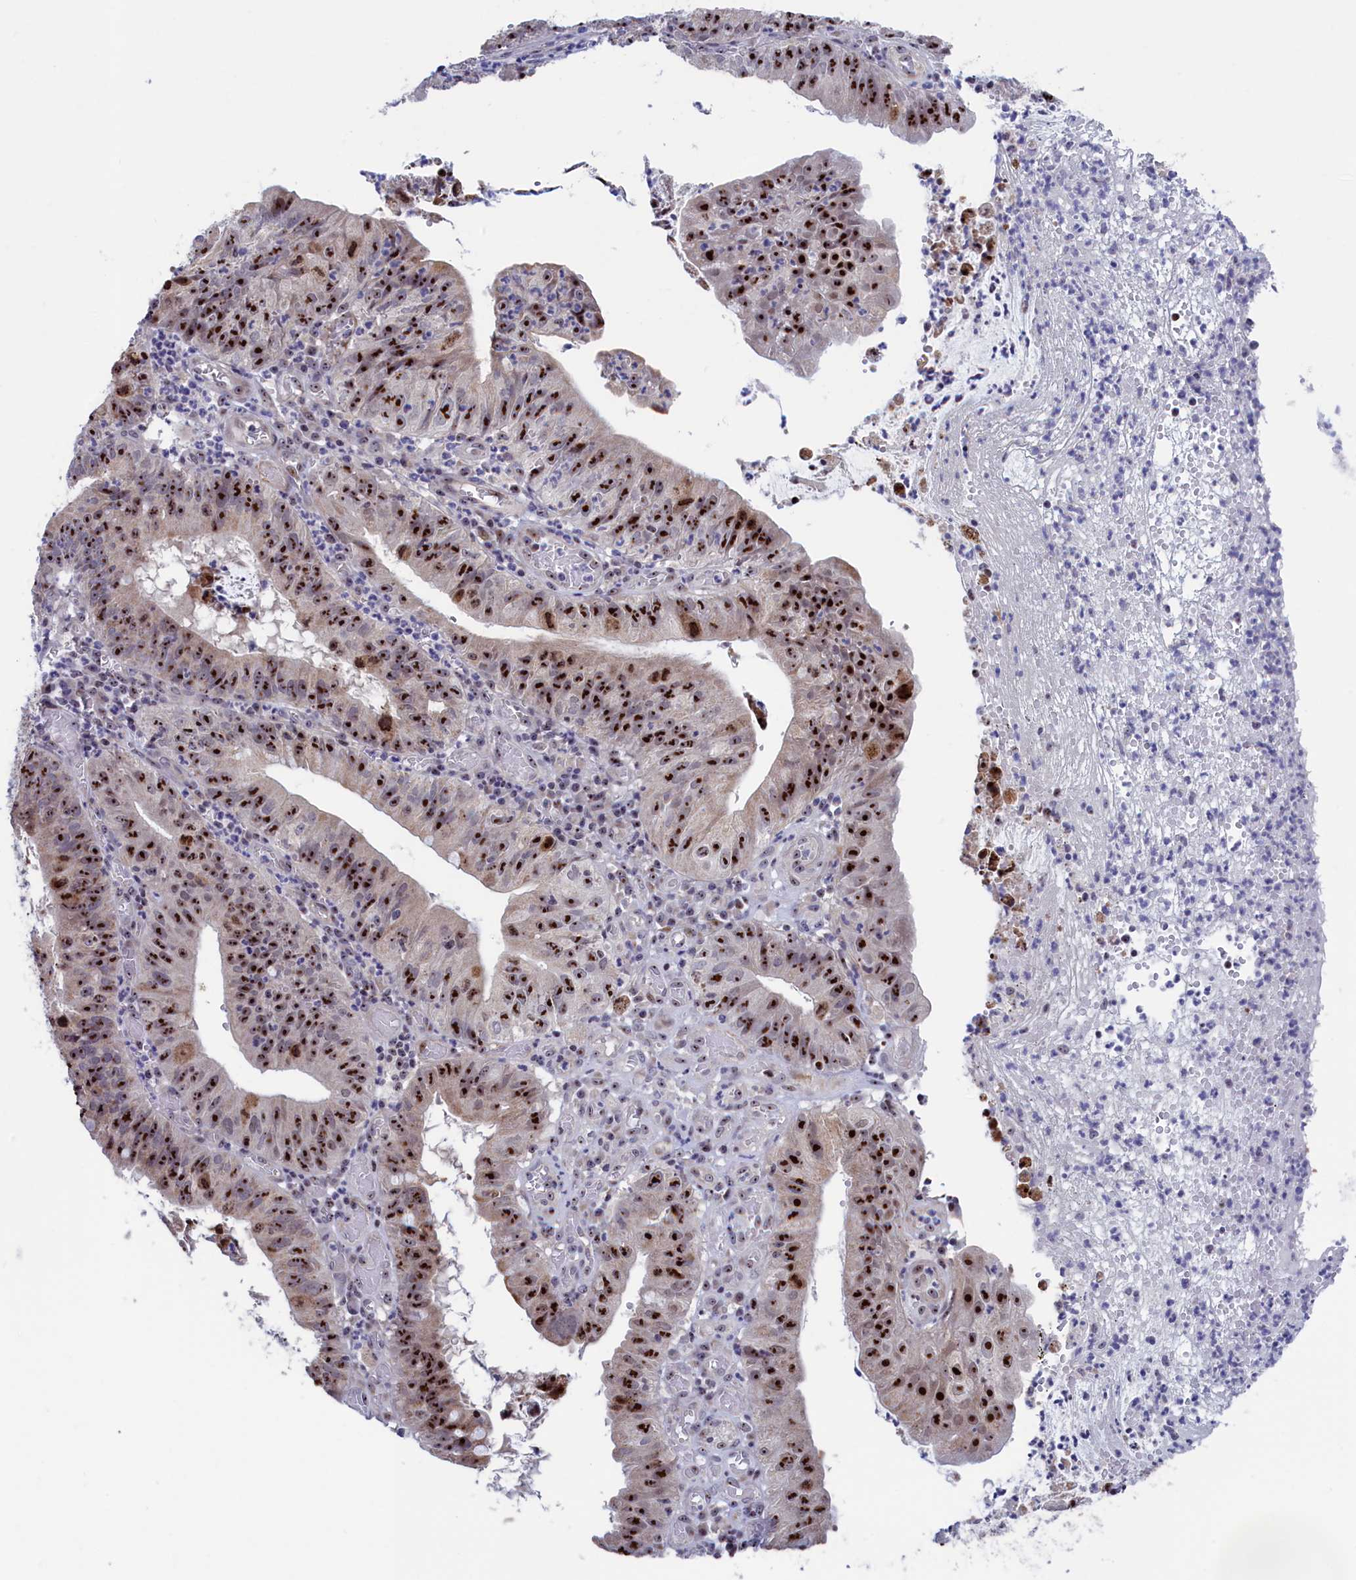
{"staining": {"intensity": "strong", "quantity": ">75%", "location": "nuclear"}, "tissue": "stomach cancer", "cell_type": "Tumor cells", "image_type": "cancer", "snomed": [{"axis": "morphology", "description": "Adenocarcinoma, NOS"}, {"axis": "topography", "description": "Stomach"}], "caption": "Immunohistochemistry photomicrograph of stomach adenocarcinoma stained for a protein (brown), which shows high levels of strong nuclear staining in about >75% of tumor cells.", "gene": "PPAN", "patient": {"sex": "male", "age": 59}}